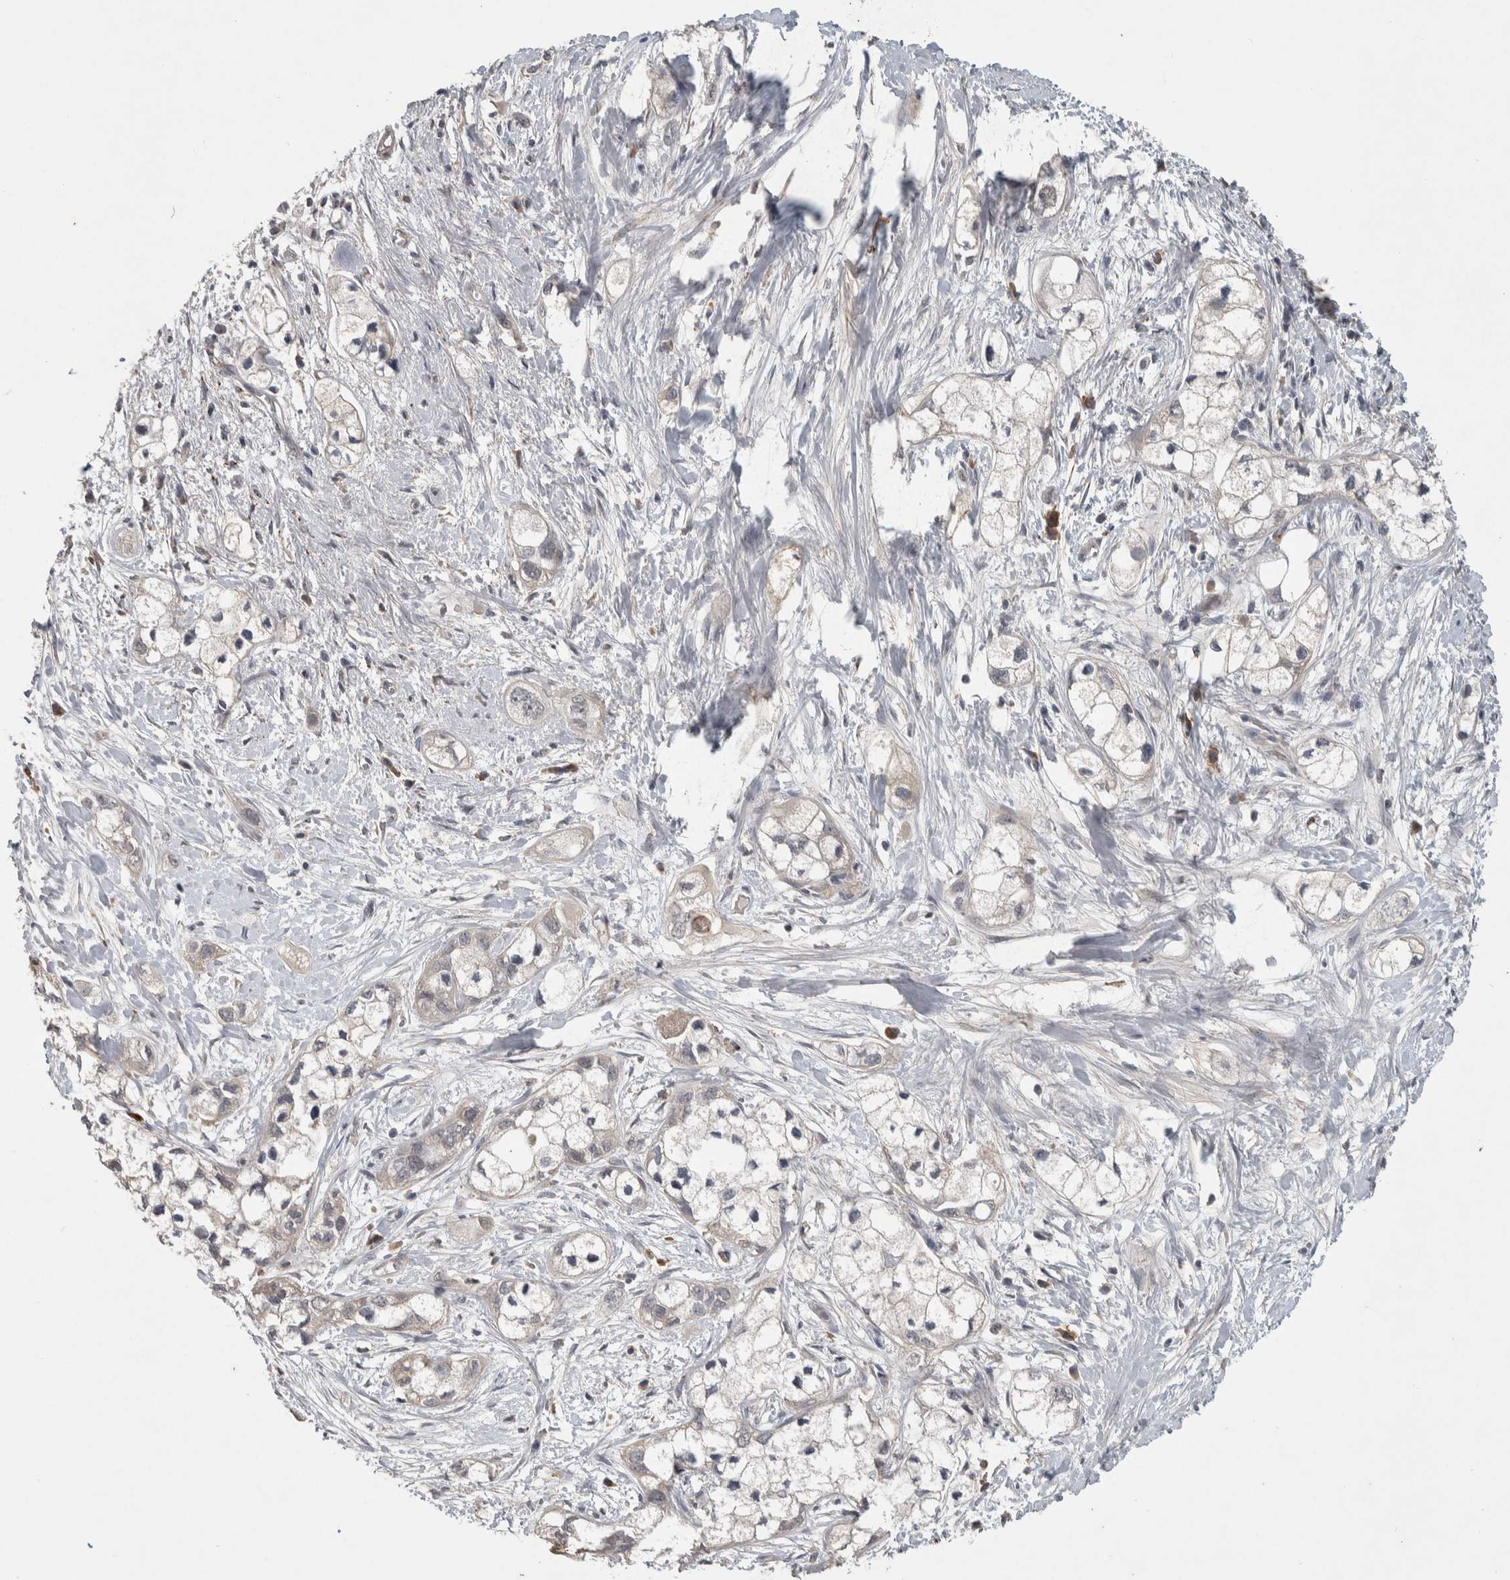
{"staining": {"intensity": "negative", "quantity": "none", "location": "none"}, "tissue": "pancreatic cancer", "cell_type": "Tumor cells", "image_type": "cancer", "snomed": [{"axis": "morphology", "description": "Adenocarcinoma, NOS"}, {"axis": "topography", "description": "Pancreas"}], "caption": "A histopathology image of human pancreatic cancer is negative for staining in tumor cells.", "gene": "CHRM3", "patient": {"sex": "male", "age": 74}}